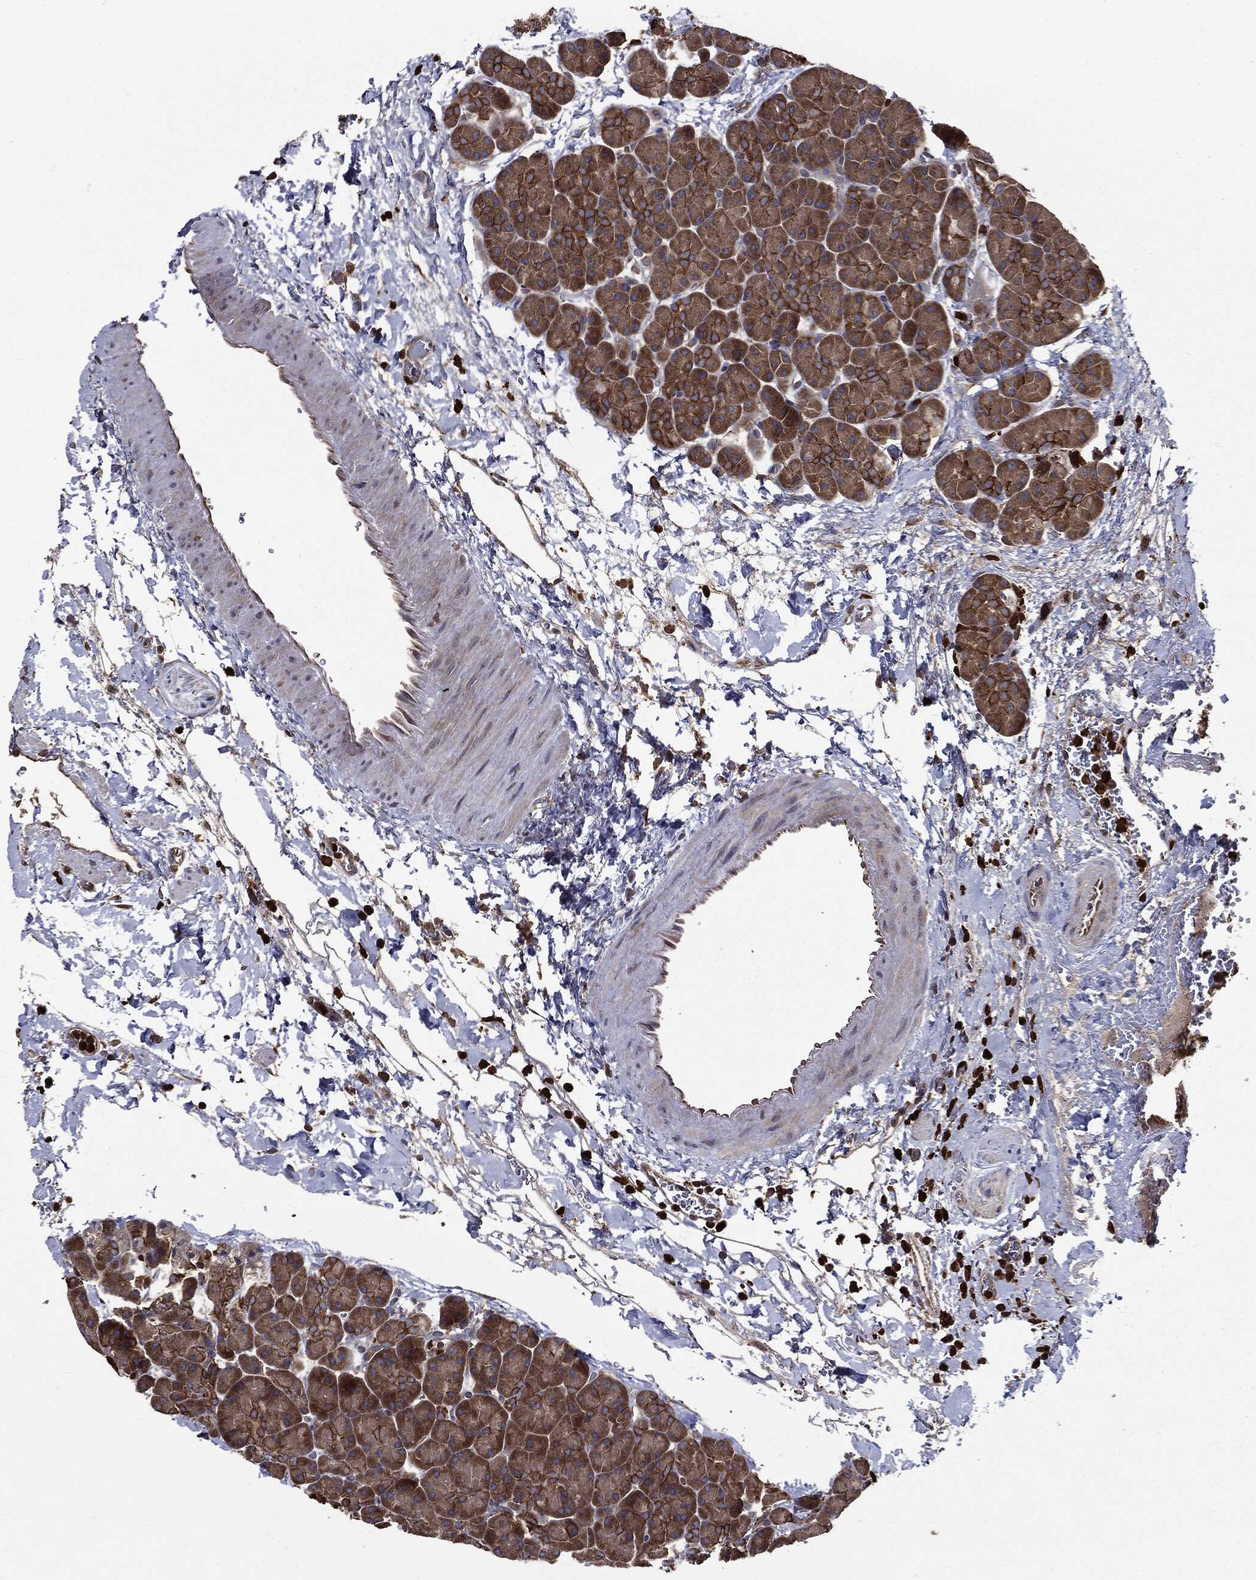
{"staining": {"intensity": "moderate", "quantity": ">75%", "location": "cytoplasmic/membranous"}, "tissue": "pancreas", "cell_type": "Exocrine glandular cells", "image_type": "normal", "snomed": [{"axis": "morphology", "description": "Normal tissue, NOS"}, {"axis": "topography", "description": "Pancreas"}], "caption": "A micrograph showing moderate cytoplasmic/membranous expression in about >75% of exocrine glandular cells in normal pancreas, as visualized by brown immunohistochemical staining.", "gene": "PDCD6IP", "patient": {"sex": "female", "age": 44}}